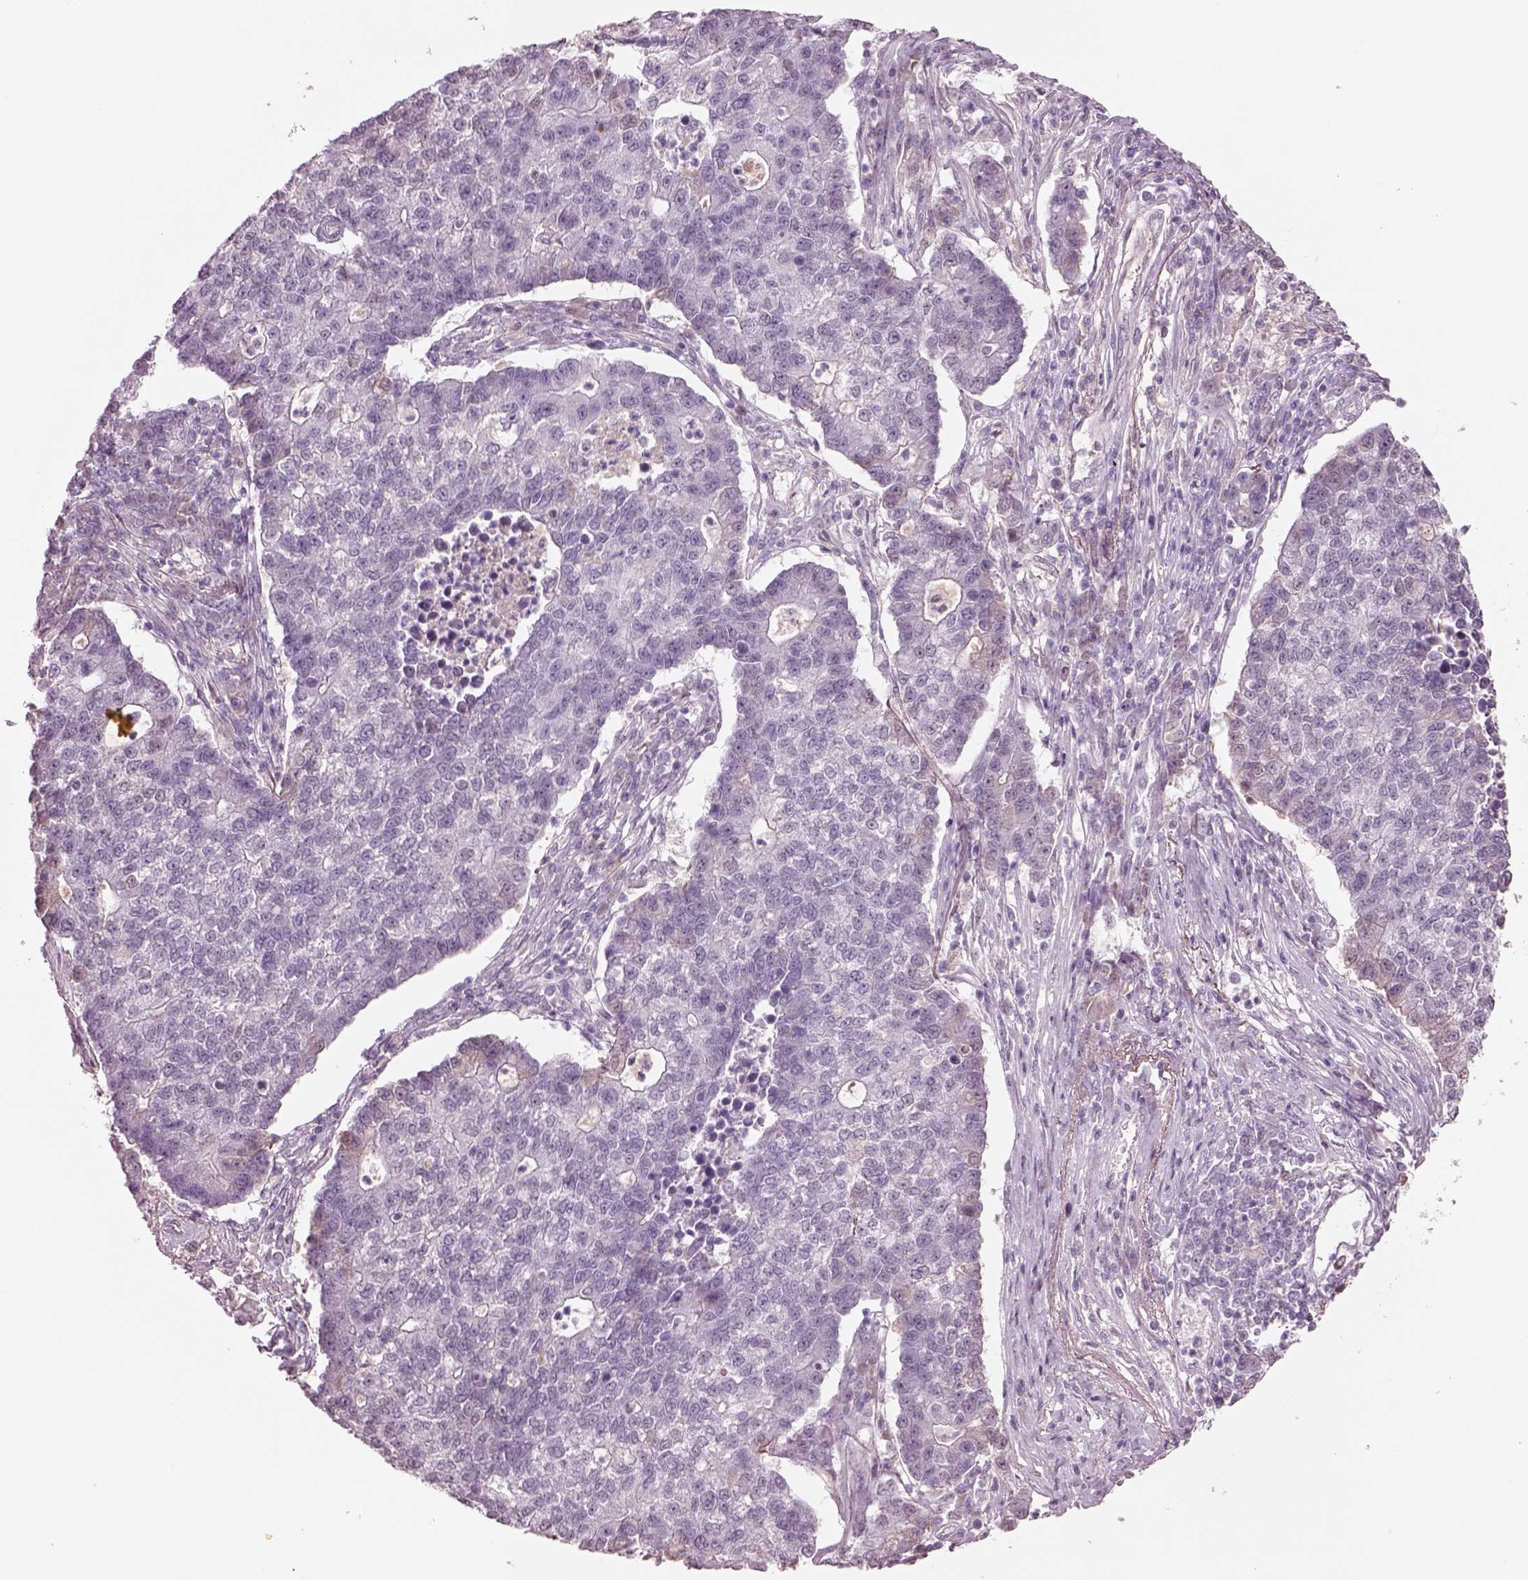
{"staining": {"intensity": "negative", "quantity": "none", "location": "none"}, "tissue": "lung cancer", "cell_type": "Tumor cells", "image_type": "cancer", "snomed": [{"axis": "morphology", "description": "Adenocarcinoma, NOS"}, {"axis": "topography", "description": "Lung"}], "caption": "The micrograph demonstrates no significant positivity in tumor cells of adenocarcinoma (lung). Brightfield microscopy of immunohistochemistry stained with DAB (brown) and hematoxylin (blue), captured at high magnification.", "gene": "SEPHS1", "patient": {"sex": "male", "age": 57}}